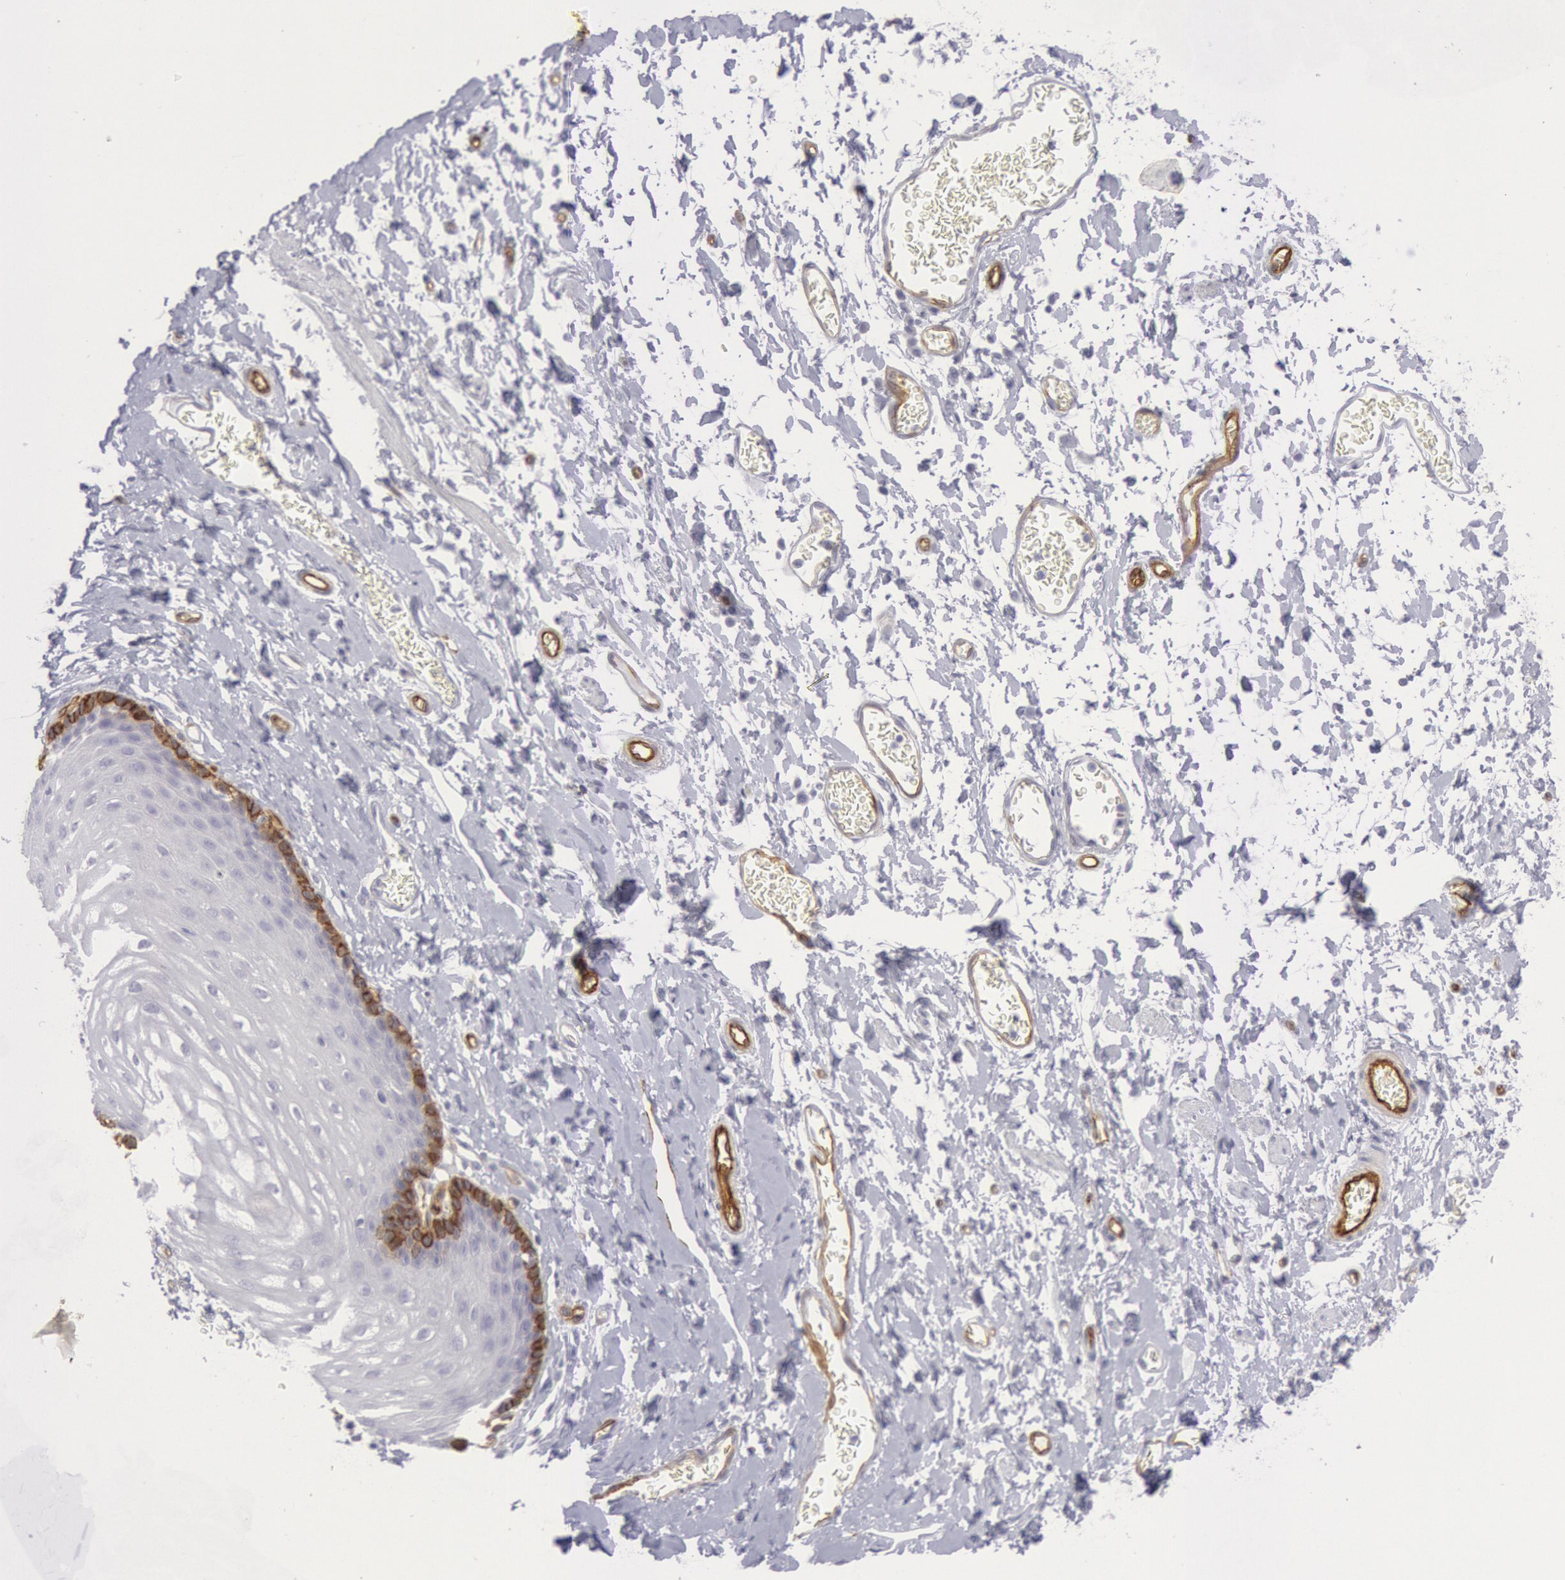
{"staining": {"intensity": "moderate", "quantity": "<25%", "location": "cytoplasmic/membranous"}, "tissue": "esophagus", "cell_type": "Squamous epithelial cells", "image_type": "normal", "snomed": [{"axis": "morphology", "description": "Normal tissue, NOS"}, {"axis": "topography", "description": "Esophagus"}], "caption": "Human esophagus stained for a protein (brown) reveals moderate cytoplasmic/membranous positive expression in approximately <25% of squamous epithelial cells.", "gene": "CDH13", "patient": {"sex": "male", "age": 70}}